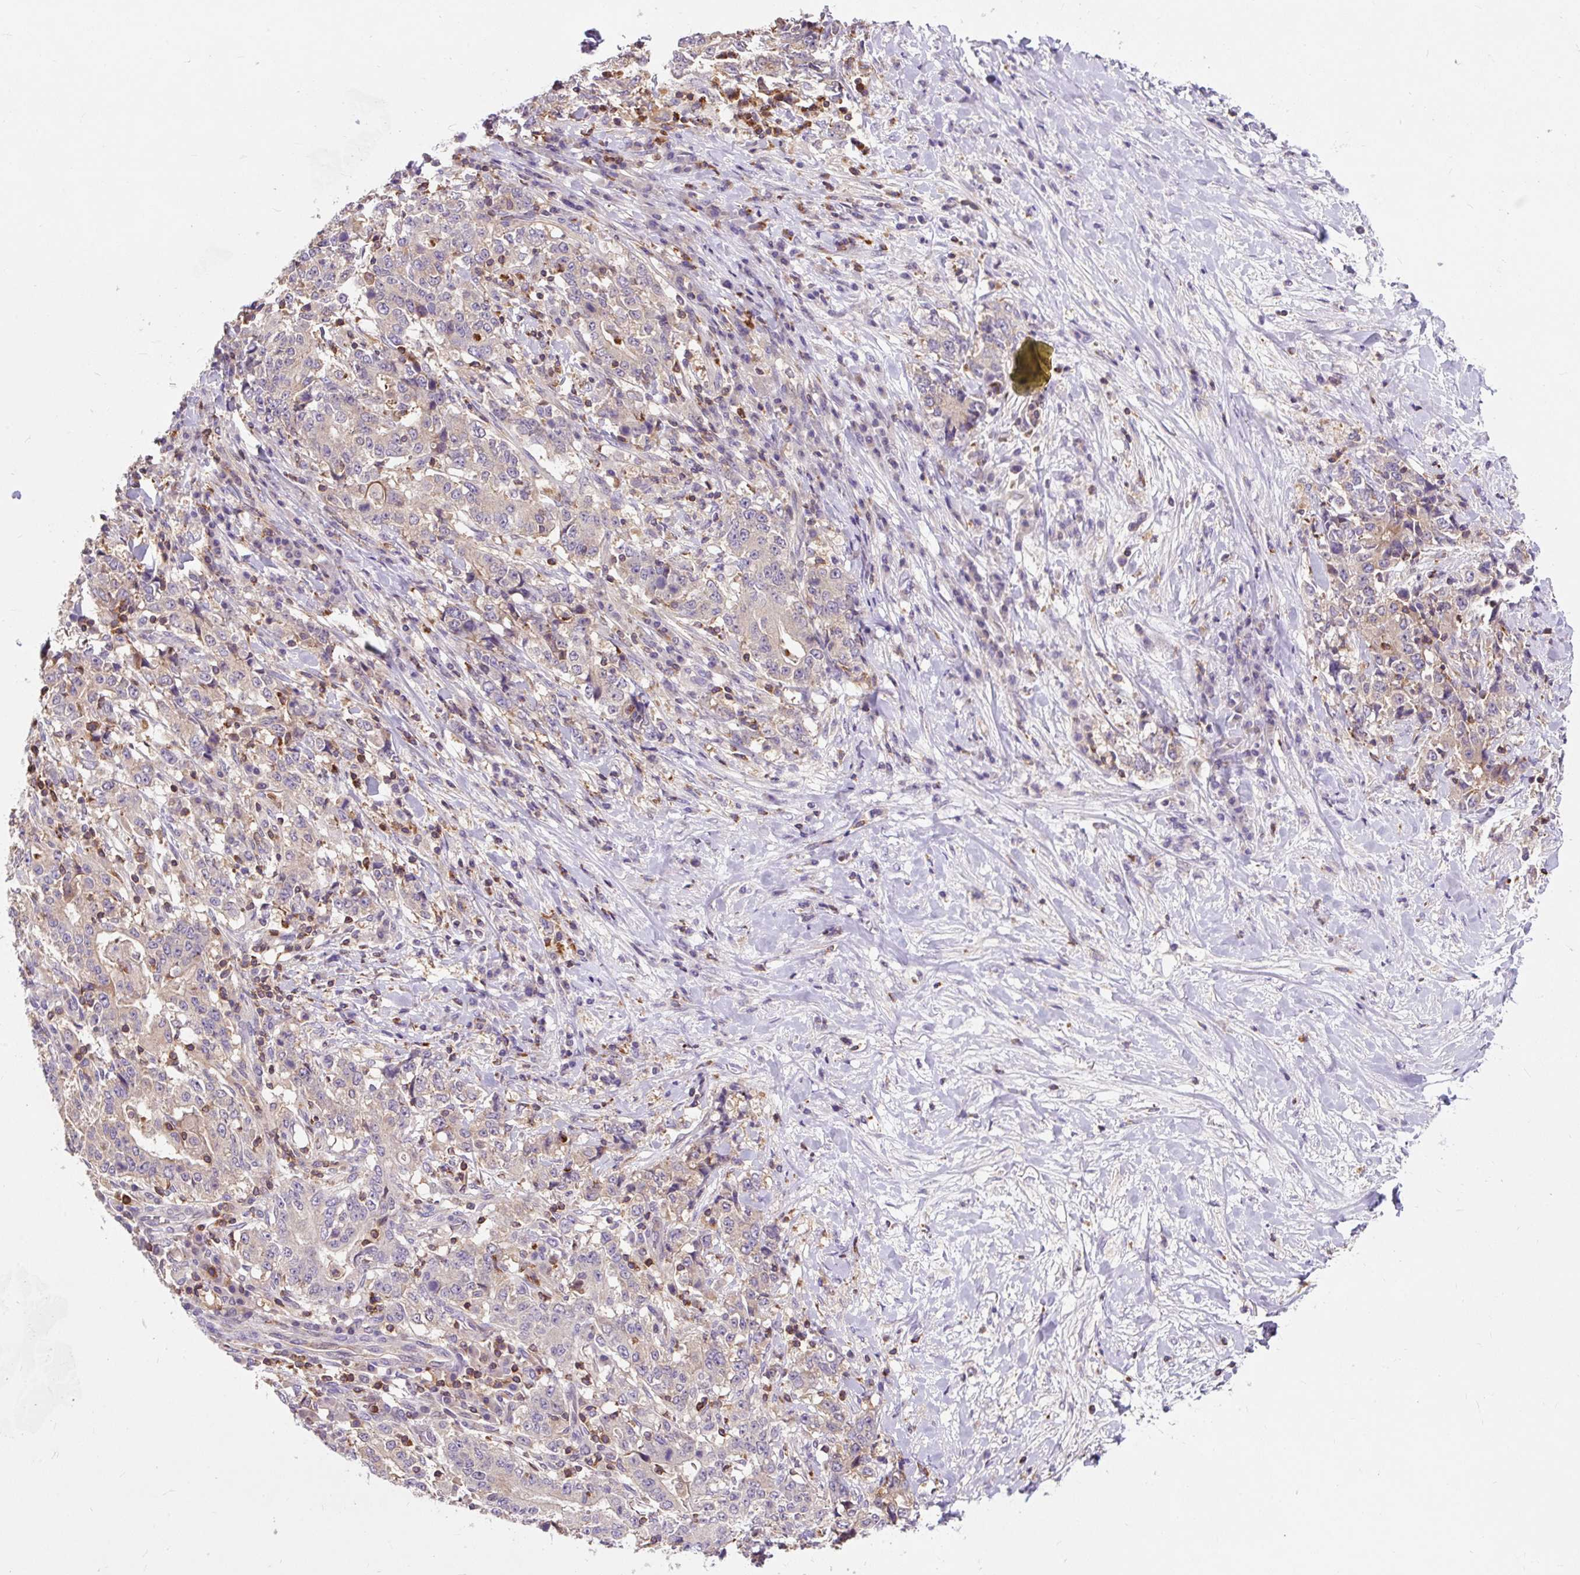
{"staining": {"intensity": "weak", "quantity": "25%-75%", "location": "cytoplasmic/membranous"}, "tissue": "stomach cancer", "cell_type": "Tumor cells", "image_type": "cancer", "snomed": [{"axis": "morphology", "description": "Normal tissue, NOS"}, {"axis": "morphology", "description": "Adenocarcinoma, NOS"}, {"axis": "topography", "description": "Stomach, upper"}, {"axis": "topography", "description": "Stomach"}], "caption": "Immunohistochemistry (IHC) staining of adenocarcinoma (stomach), which reveals low levels of weak cytoplasmic/membranous staining in approximately 25%-75% of tumor cells indicating weak cytoplasmic/membranous protein staining. The staining was performed using DAB (3,3'-diaminobenzidine) (brown) for protein detection and nuclei were counterstained in hematoxylin (blue).", "gene": "CISD3", "patient": {"sex": "male", "age": 59}}